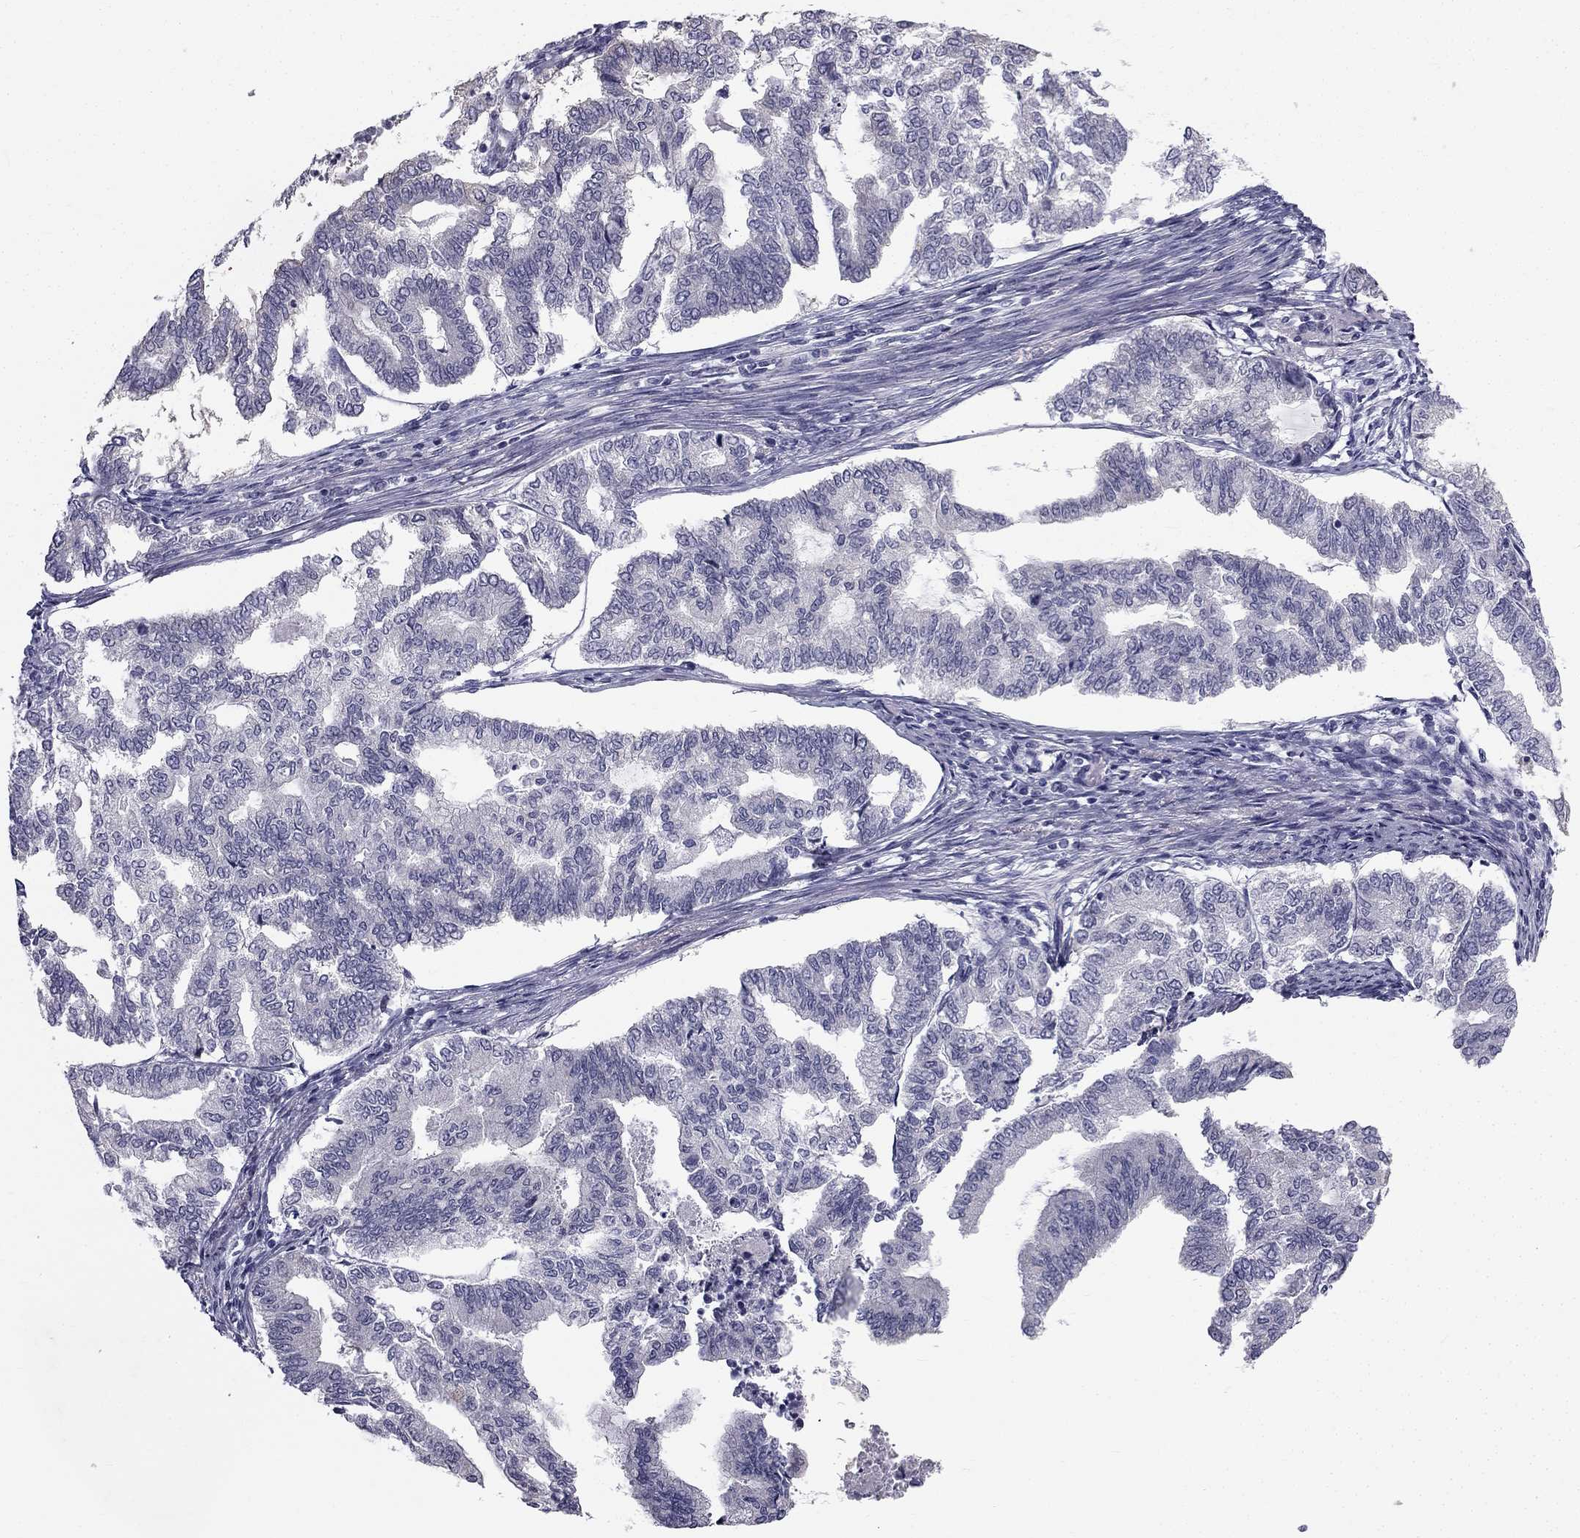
{"staining": {"intensity": "negative", "quantity": "none", "location": "none"}, "tissue": "endometrial cancer", "cell_type": "Tumor cells", "image_type": "cancer", "snomed": [{"axis": "morphology", "description": "Adenocarcinoma, NOS"}, {"axis": "topography", "description": "Endometrium"}], "caption": "The histopathology image shows no staining of tumor cells in endometrial cancer (adenocarcinoma).", "gene": "CCDC40", "patient": {"sex": "female", "age": 79}}